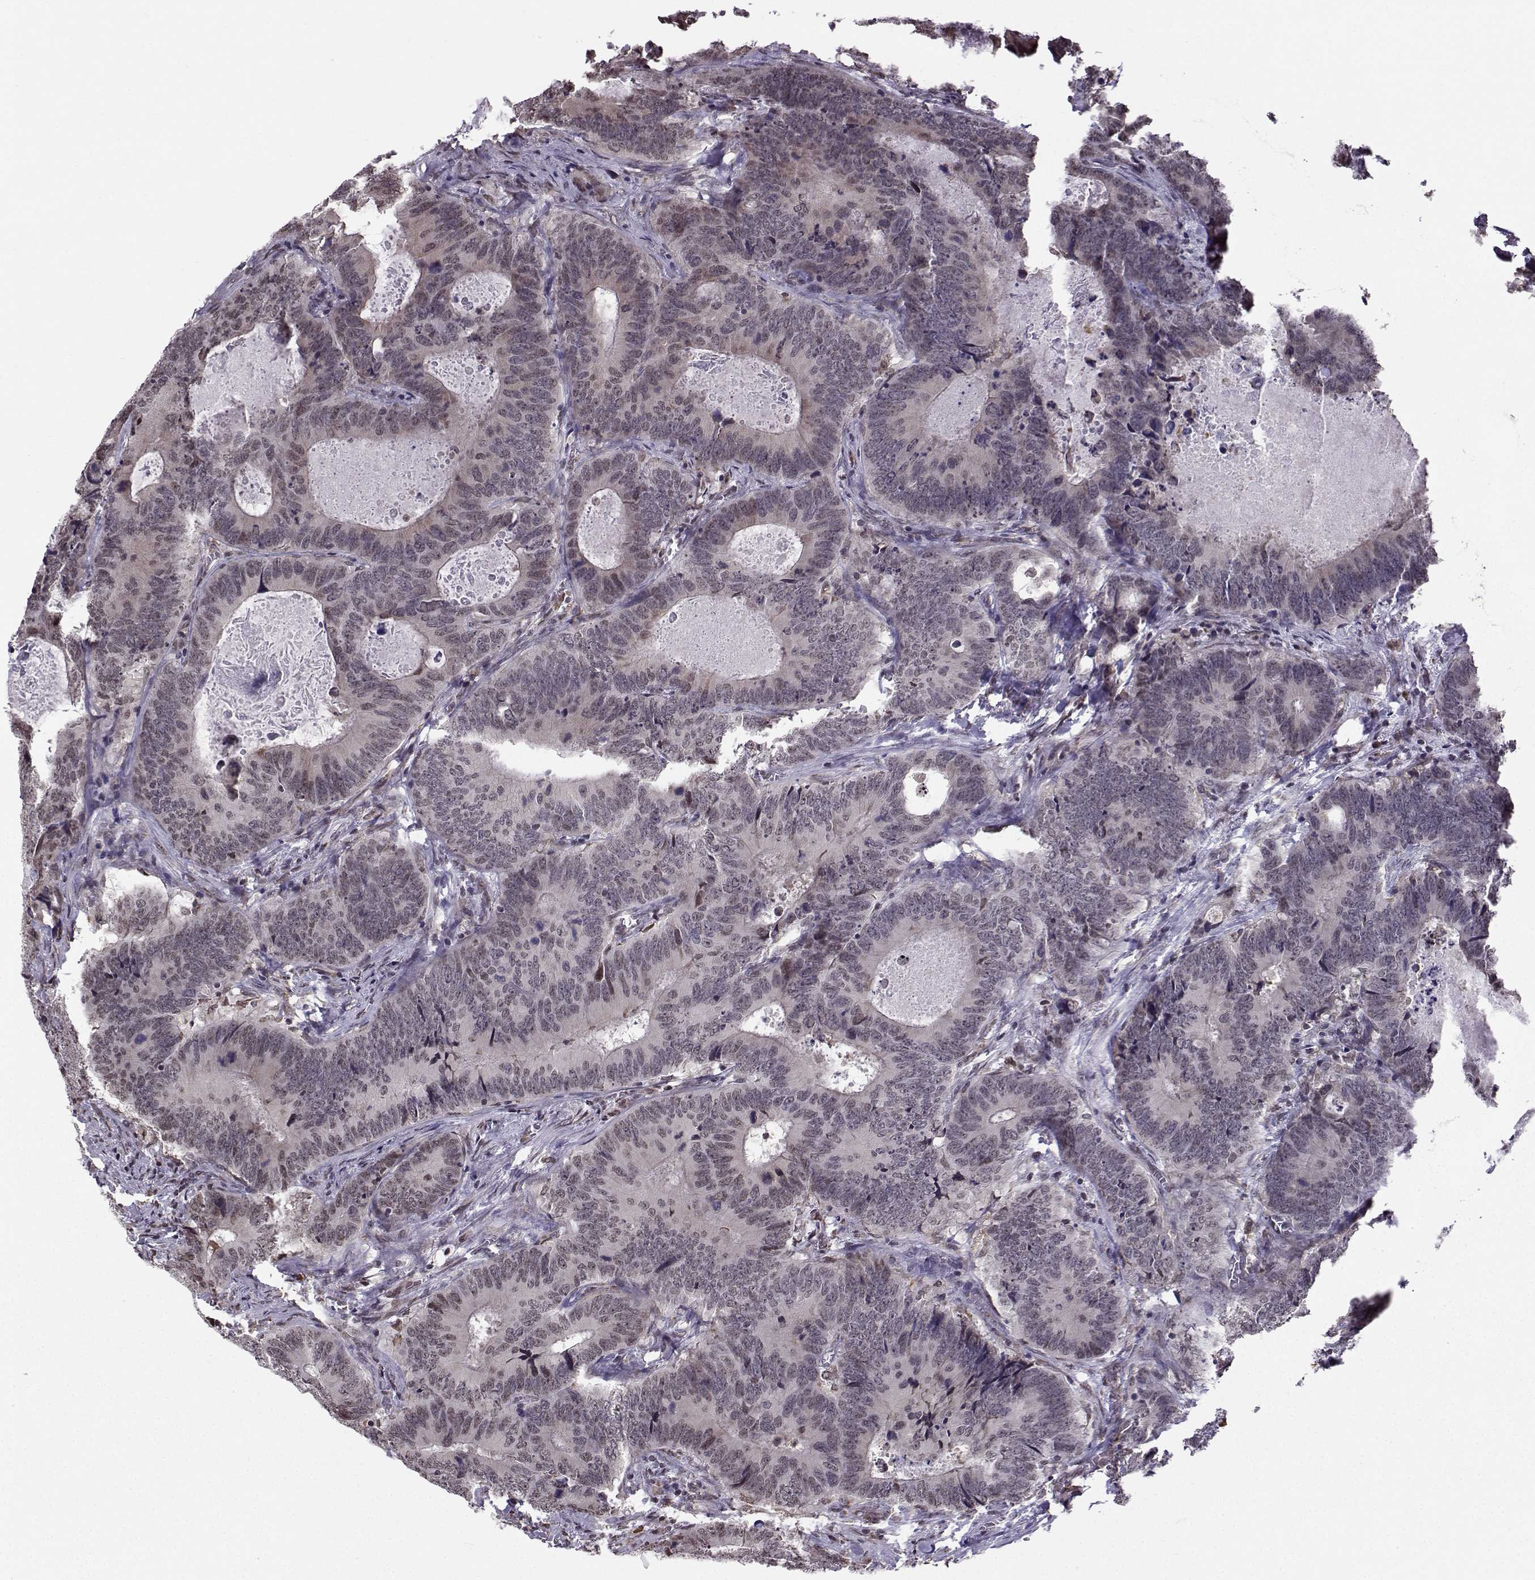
{"staining": {"intensity": "negative", "quantity": "none", "location": "none"}, "tissue": "colorectal cancer", "cell_type": "Tumor cells", "image_type": "cancer", "snomed": [{"axis": "morphology", "description": "Adenocarcinoma, NOS"}, {"axis": "topography", "description": "Colon"}], "caption": "Immunohistochemical staining of human colorectal cancer shows no significant positivity in tumor cells.", "gene": "EZH1", "patient": {"sex": "female", "age": 82}}